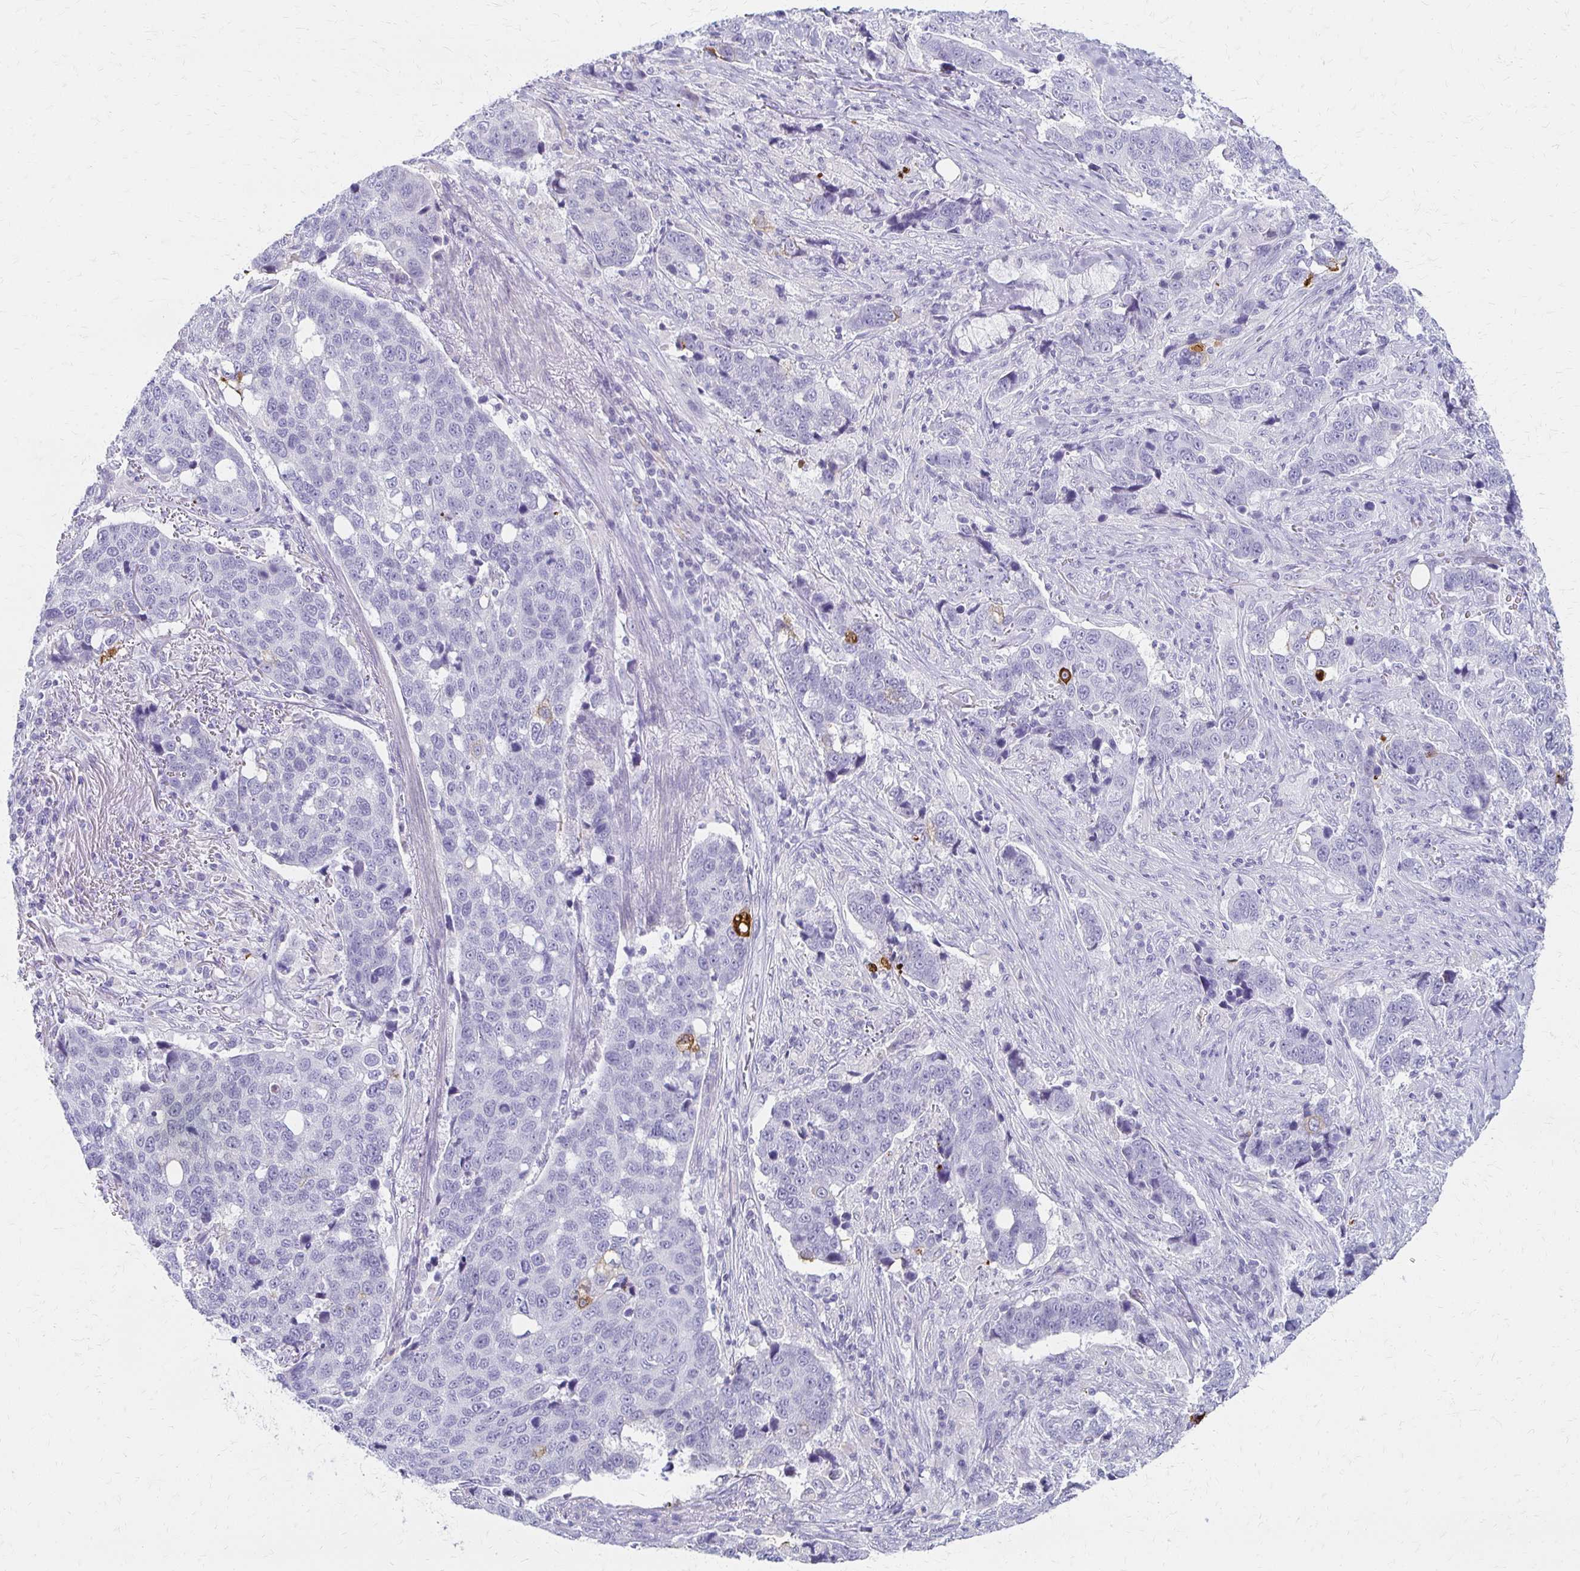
{"staining": {"intensity": "strong", "quantity": "<25%", "location": "cytoplasmic/membranous"}, "tissue": "lung cancer", "cell_type": "Tumor cells", "image_type": "cancer", "snomed": [{"axis": "morphology", "description": "Squamous cell carcinoma, NOS"}, {"axis": "topography", "description": "Lymph node"}, {"axis": "topography", "description": "Lung"}], "caption": "Immunohistochemistry (IHC) of human lung cancer (squamous cell carcinoma) demonstrates medium levels of strong cytoplasmic/membranous positivity in about <25% of tumor cells.", "gene": "IVL", "patient": {"sex": "male", "age": 61}}